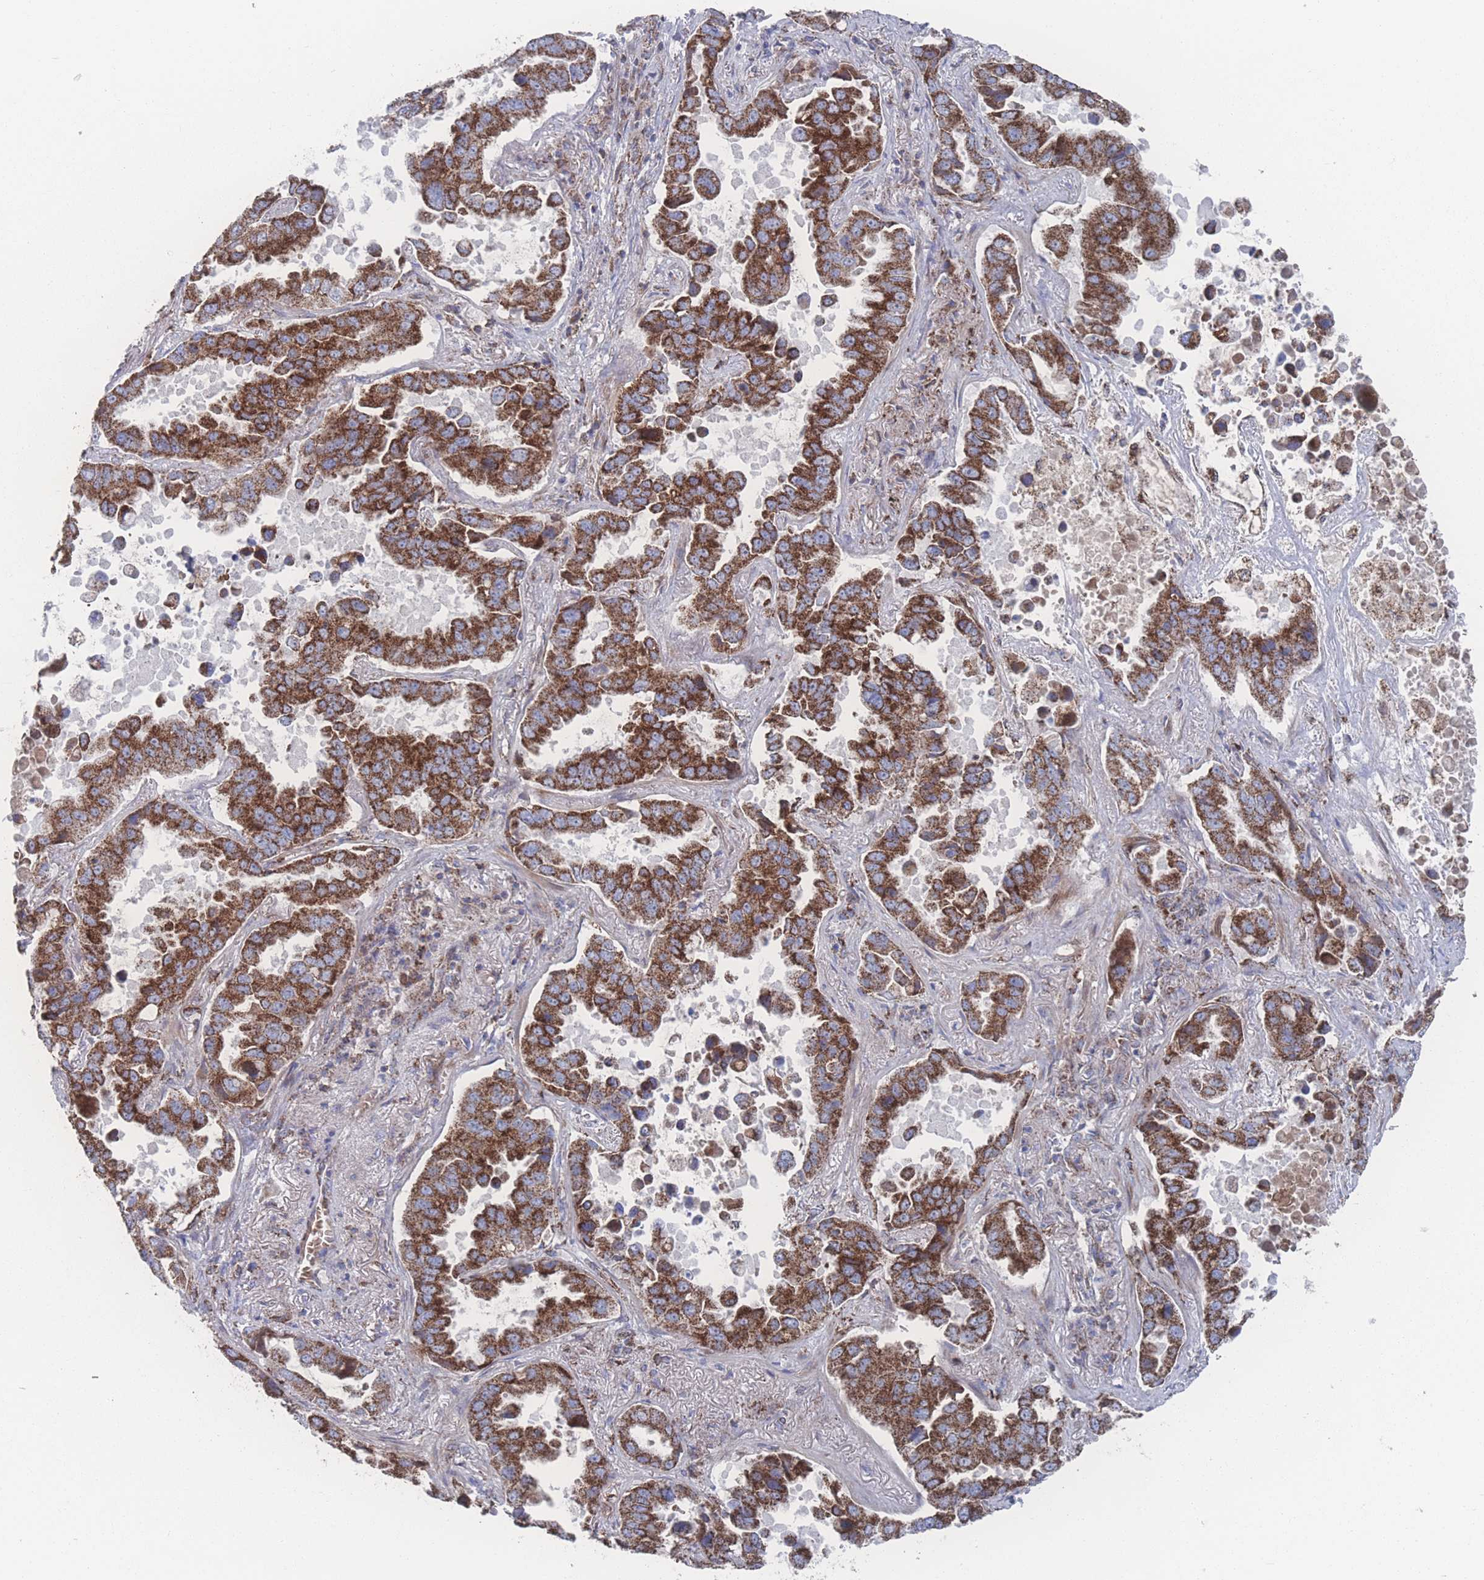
{"staining": {"intensity": "strong", "quantity": ">75%", "location": "cytoplasmic/membranous"}, "tissue": "lung cancer", "cell_type": "Tumor cells", "image_type": "cancer", "snomed": [{"axis": "morphology", "description": "Adenocarcinoma, NOS"}, {"axis": "topography", "description": "Lung"}], "caption": "Immunohistochemistry (IHC) of adenocarcinoma (lung) exhibits high levels of strong cytoplasmic/membranous staining in about >75% of tumor cells.", "gene": "PEX14", "patient": {"sex": "male", "age": 64}}